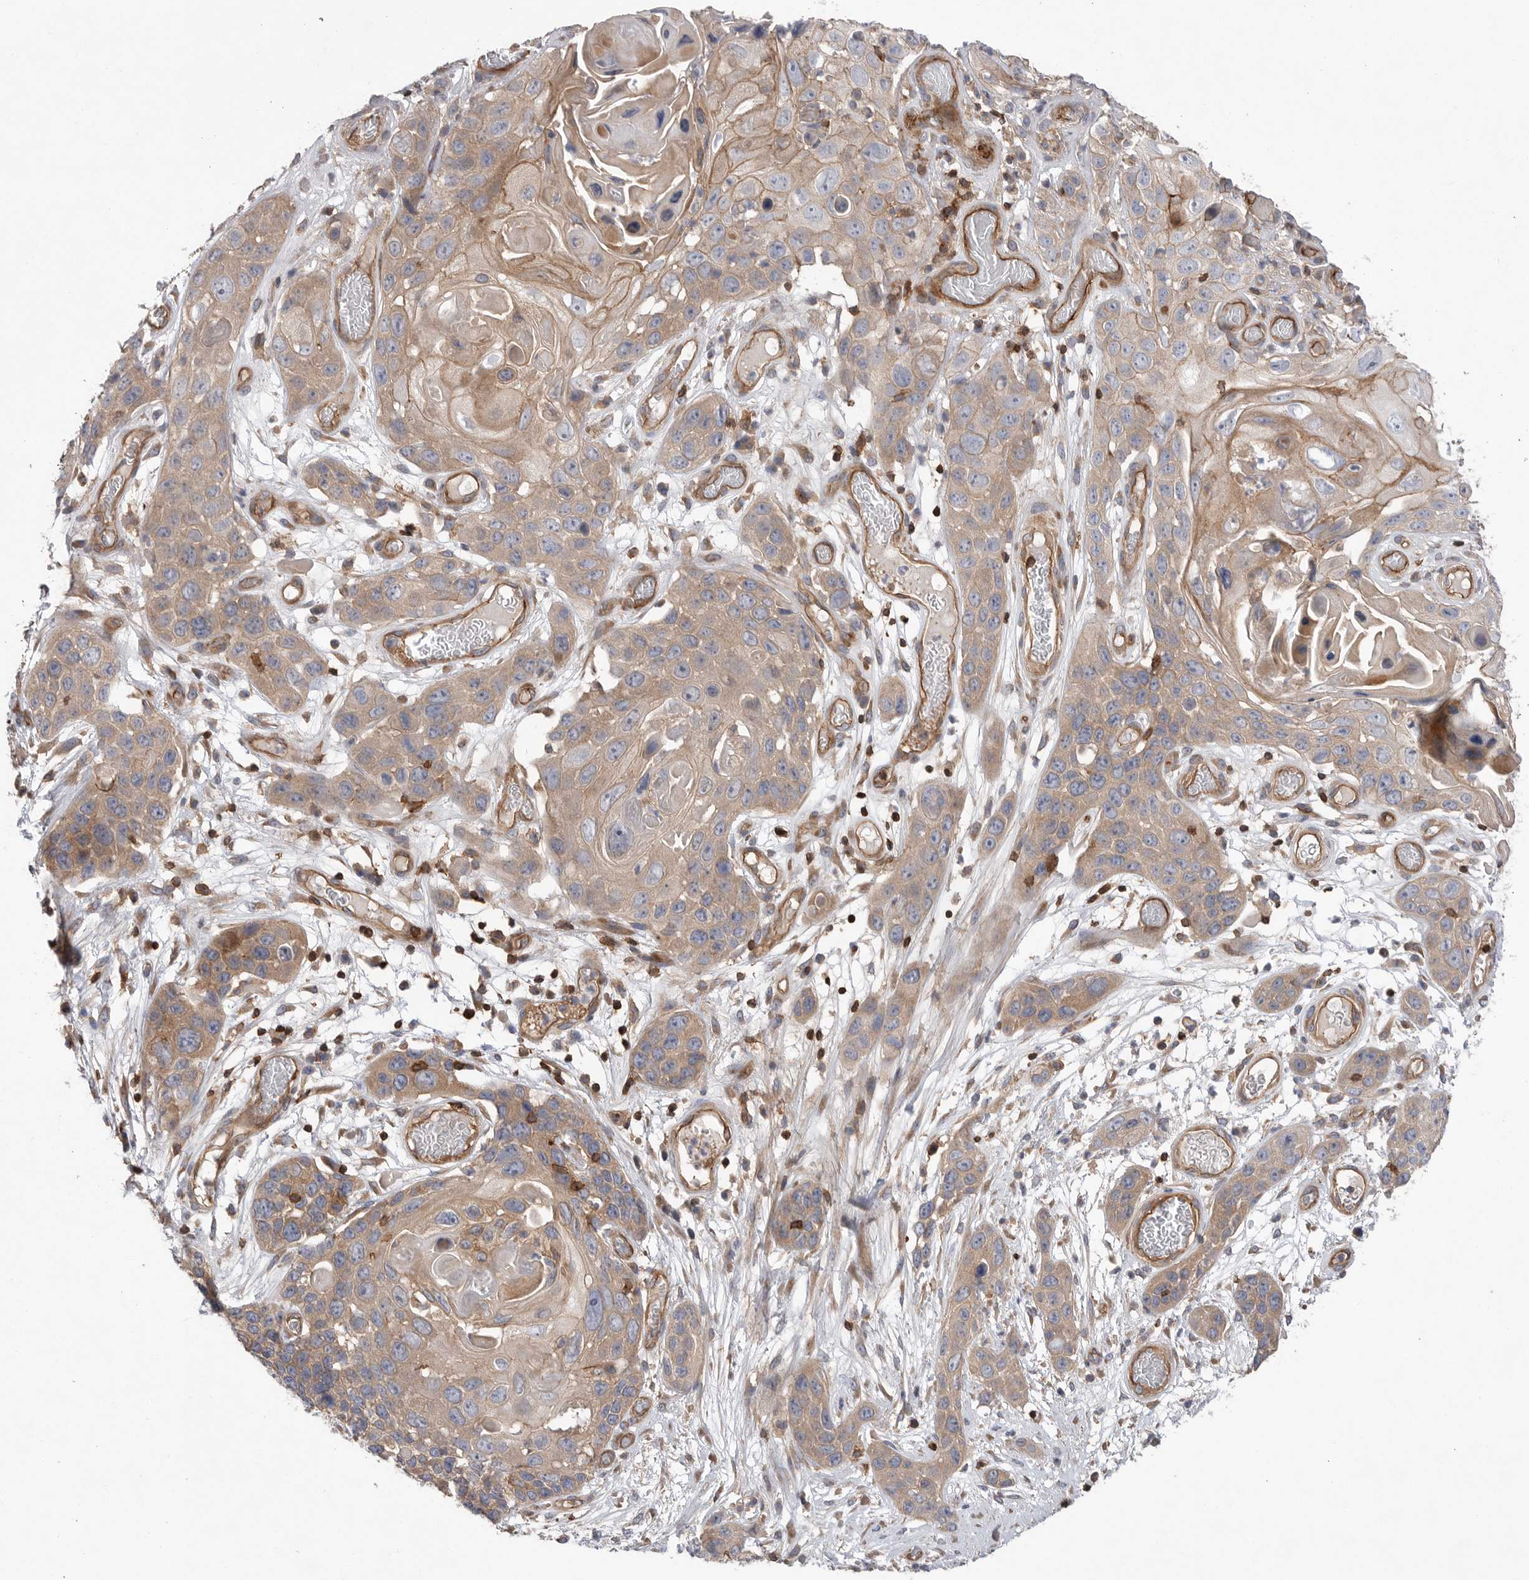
{"staining": {"intensity": "weak", "quantity": ">75%", "location": "cytoplasmic/membranous"}, "tissue": "skin cancer", "cell_type": "Tumor cells", "image_type": "cancer", "snomed": [{"axis": "morphology", "description": "Squamous cell carcinoma, NOS"}, {"axis": "topography", "description": "Skin"}], "caption": "The photomicrograph shows staining of skin cancer (squamous cell carcinoma), revealing weak cytoplasmic/membranous protein expression (brown color) within tumor cells.", "gene": "PRKCH", "patient": {"sex": "male", "age": 55}}